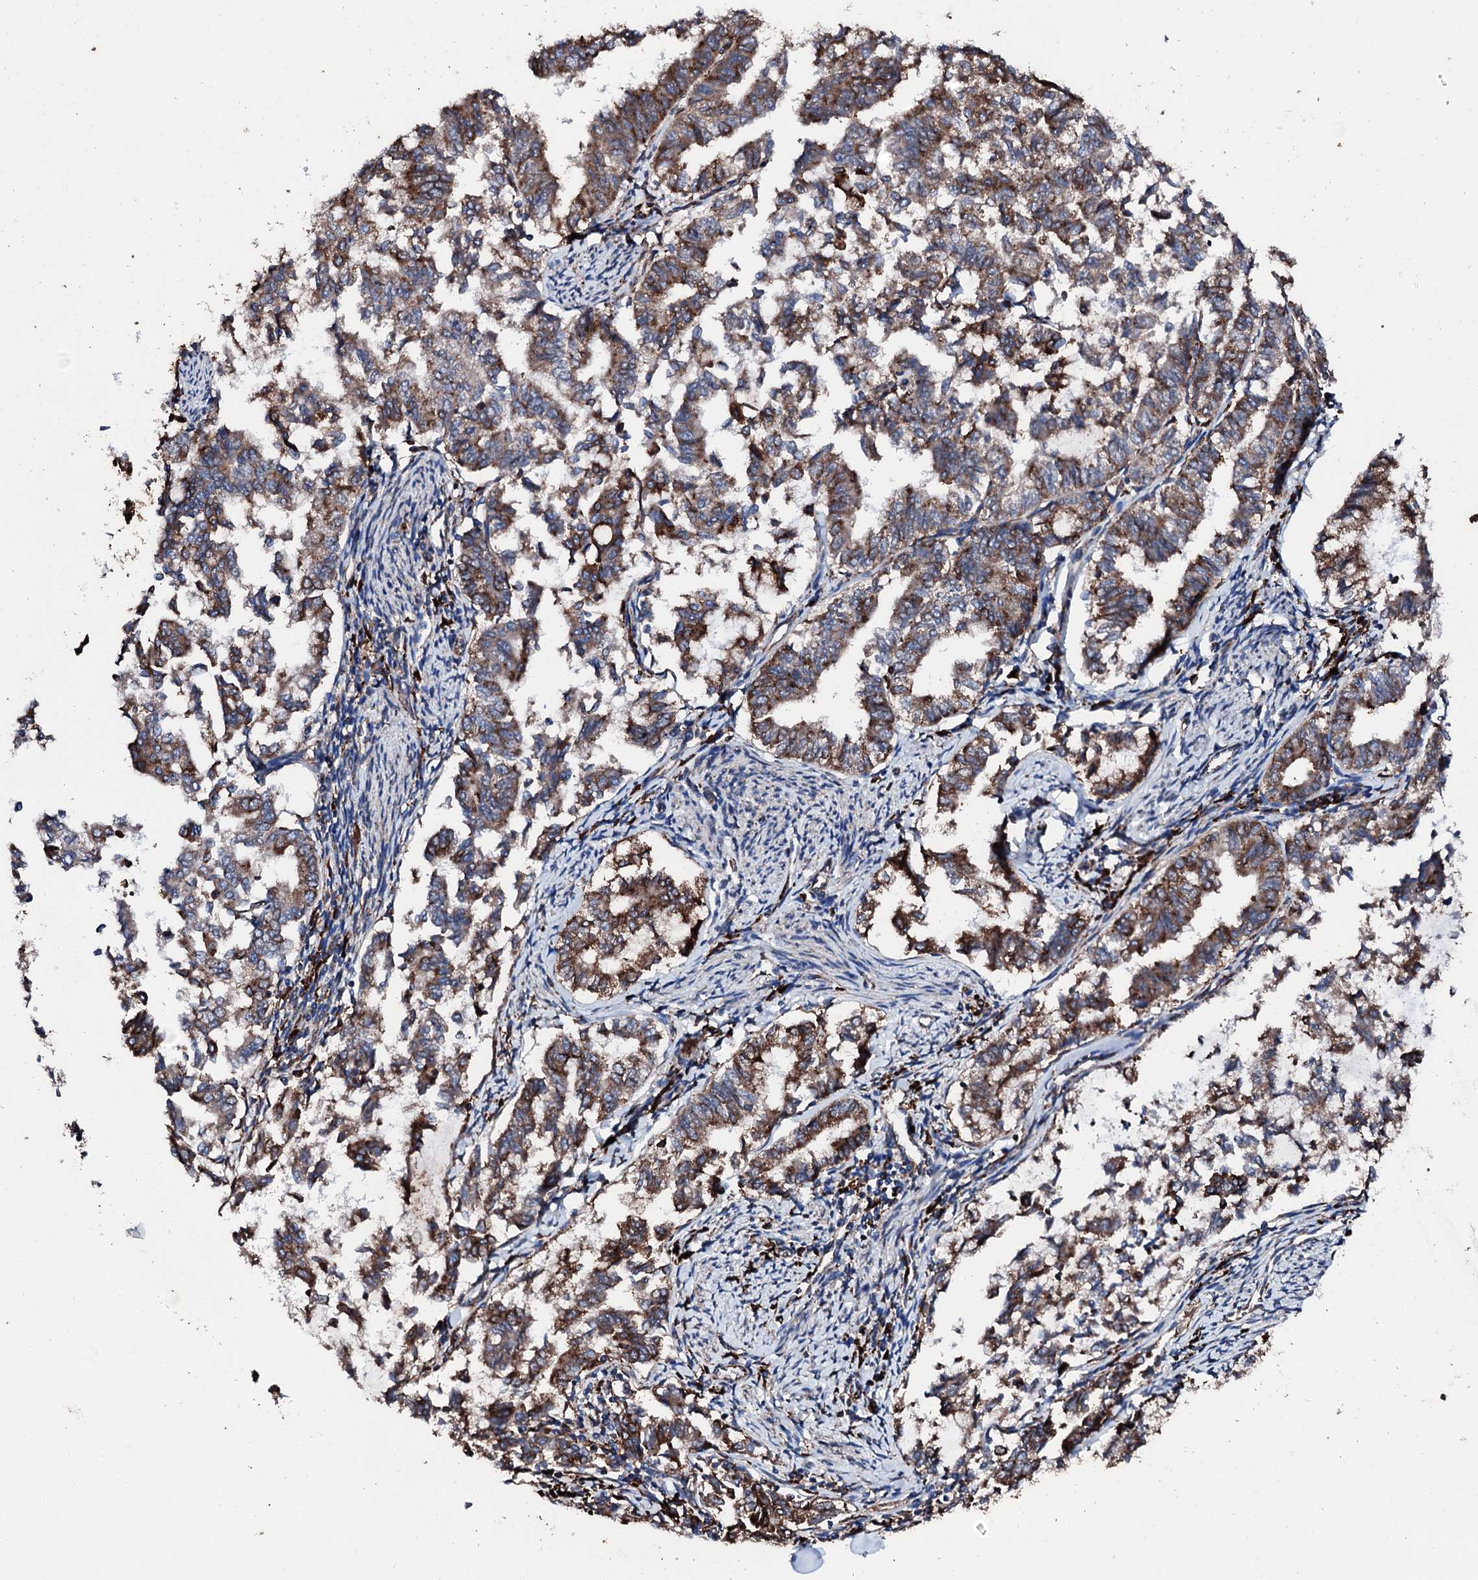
{"staining": {"intensity": "strong", "quantity": ">75%", "location": "cytoplasmic/membranous"}, "tissue": "endometrial cancer", "cell_type": "Tumor cells", "image_type": "cancer", "snomed": [{"axis": "morphology", "description": "Adenocarcinoma, NOS"}, {"axis": "topography", "description": "Endometrium"}], "caption": "Endometrial adenocarcinoma stained with IHC shows strong cytoplasmic/membranous expression in approximately >75% of tumor cells.", "gene": "AMDHD1", "patient": {"sex": "female", "age": 79}}